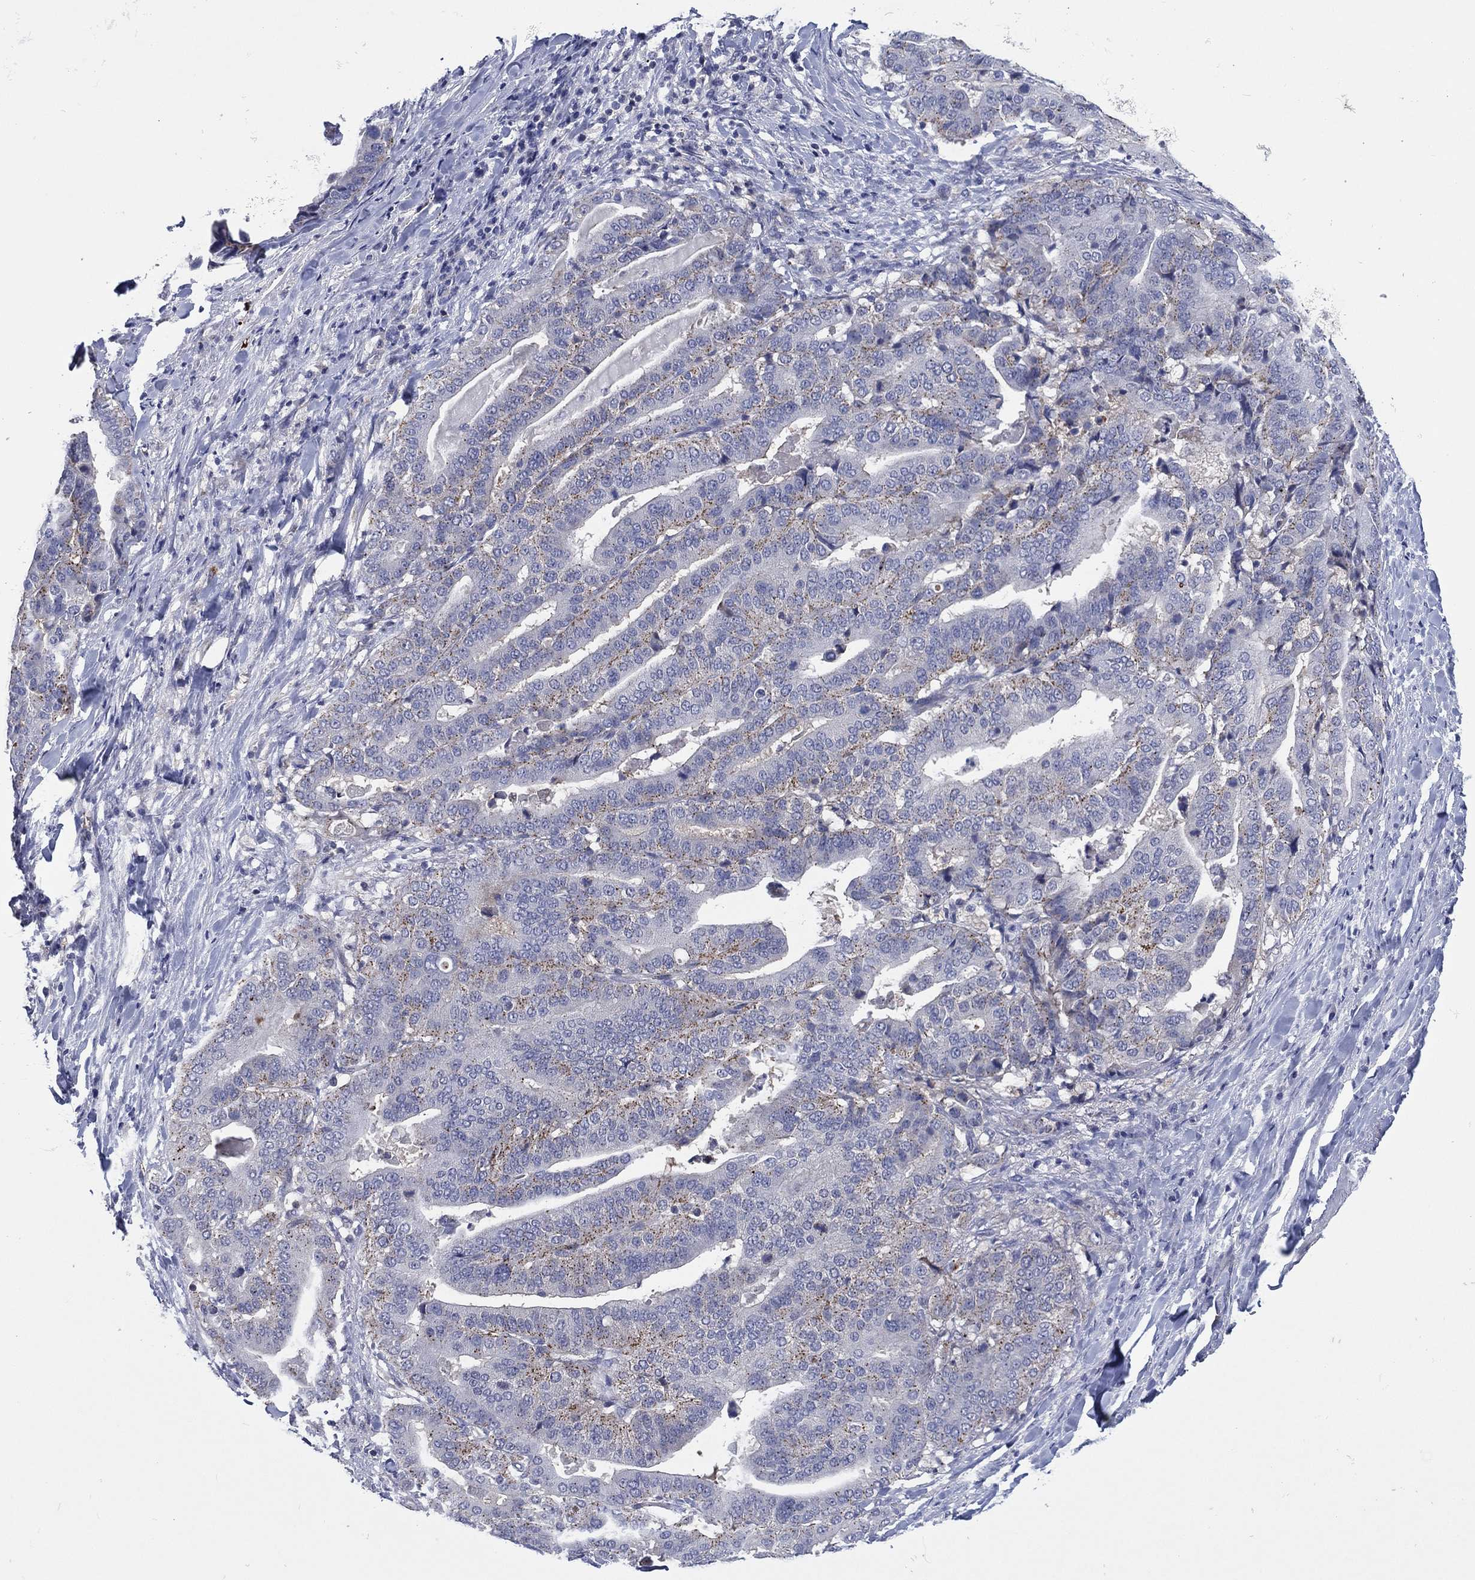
{"staining": {"intensity": "negative", "quantity": "none", "location": "none"}, "tissue": "stomach cancer", "cell_type": "Tumor cells", "image_type": "cancer", "snomed": [{"axis": "morphology", "description": "Adenocarcinoma, NOS"}, {"axis": "topography", "description": "Stomach"}], "caption": "This is a photomicrograph of immunohistochemistry (IHC) staining of stomach cancer (adenocarcinoma), which shows no positivity in tumor cells.", "gene": "TRIM31", "patient": {"sex": "male", "age": 48}}